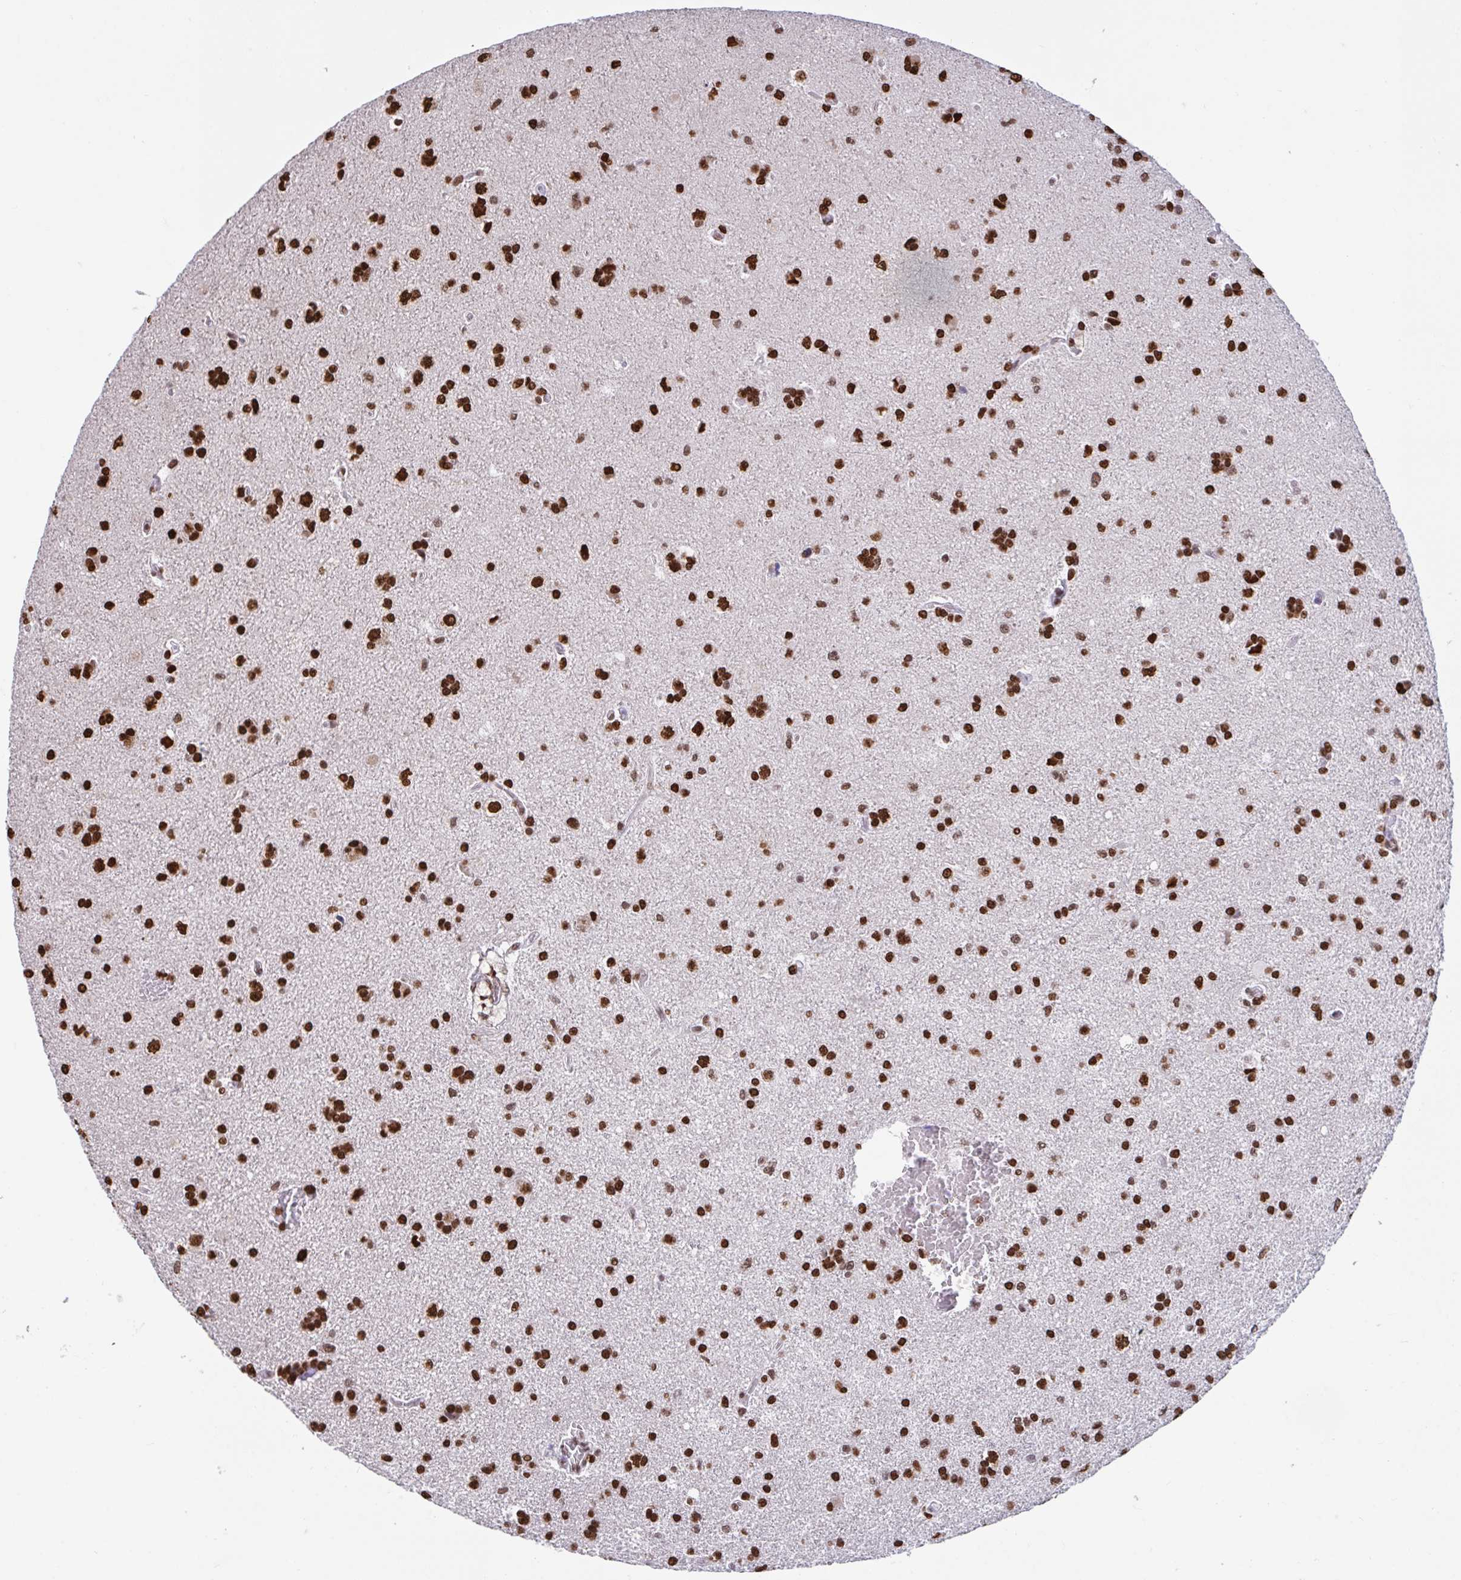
{"staining": {"intensity": "strong", "quantity": ">75%", "location": "nuclear"}, "tissue": "glioma", "cell_type": "Tumor cells", "image_type": "cancer", "snomed": [{"axis": "morphology", "description": "Glioma, malignant, High grade"}, {"axis": "topography", "description": "Brain"}], "caption": "Immunohistochemistry (IHC) micrograph of glioma stained for a protein (brown), which demonstrates high levels of strong nuclear positivity in approximately >75% of tumor cells.", "gene": "HNRNPDL", "patient": {"sex": "male", "age": 68}}